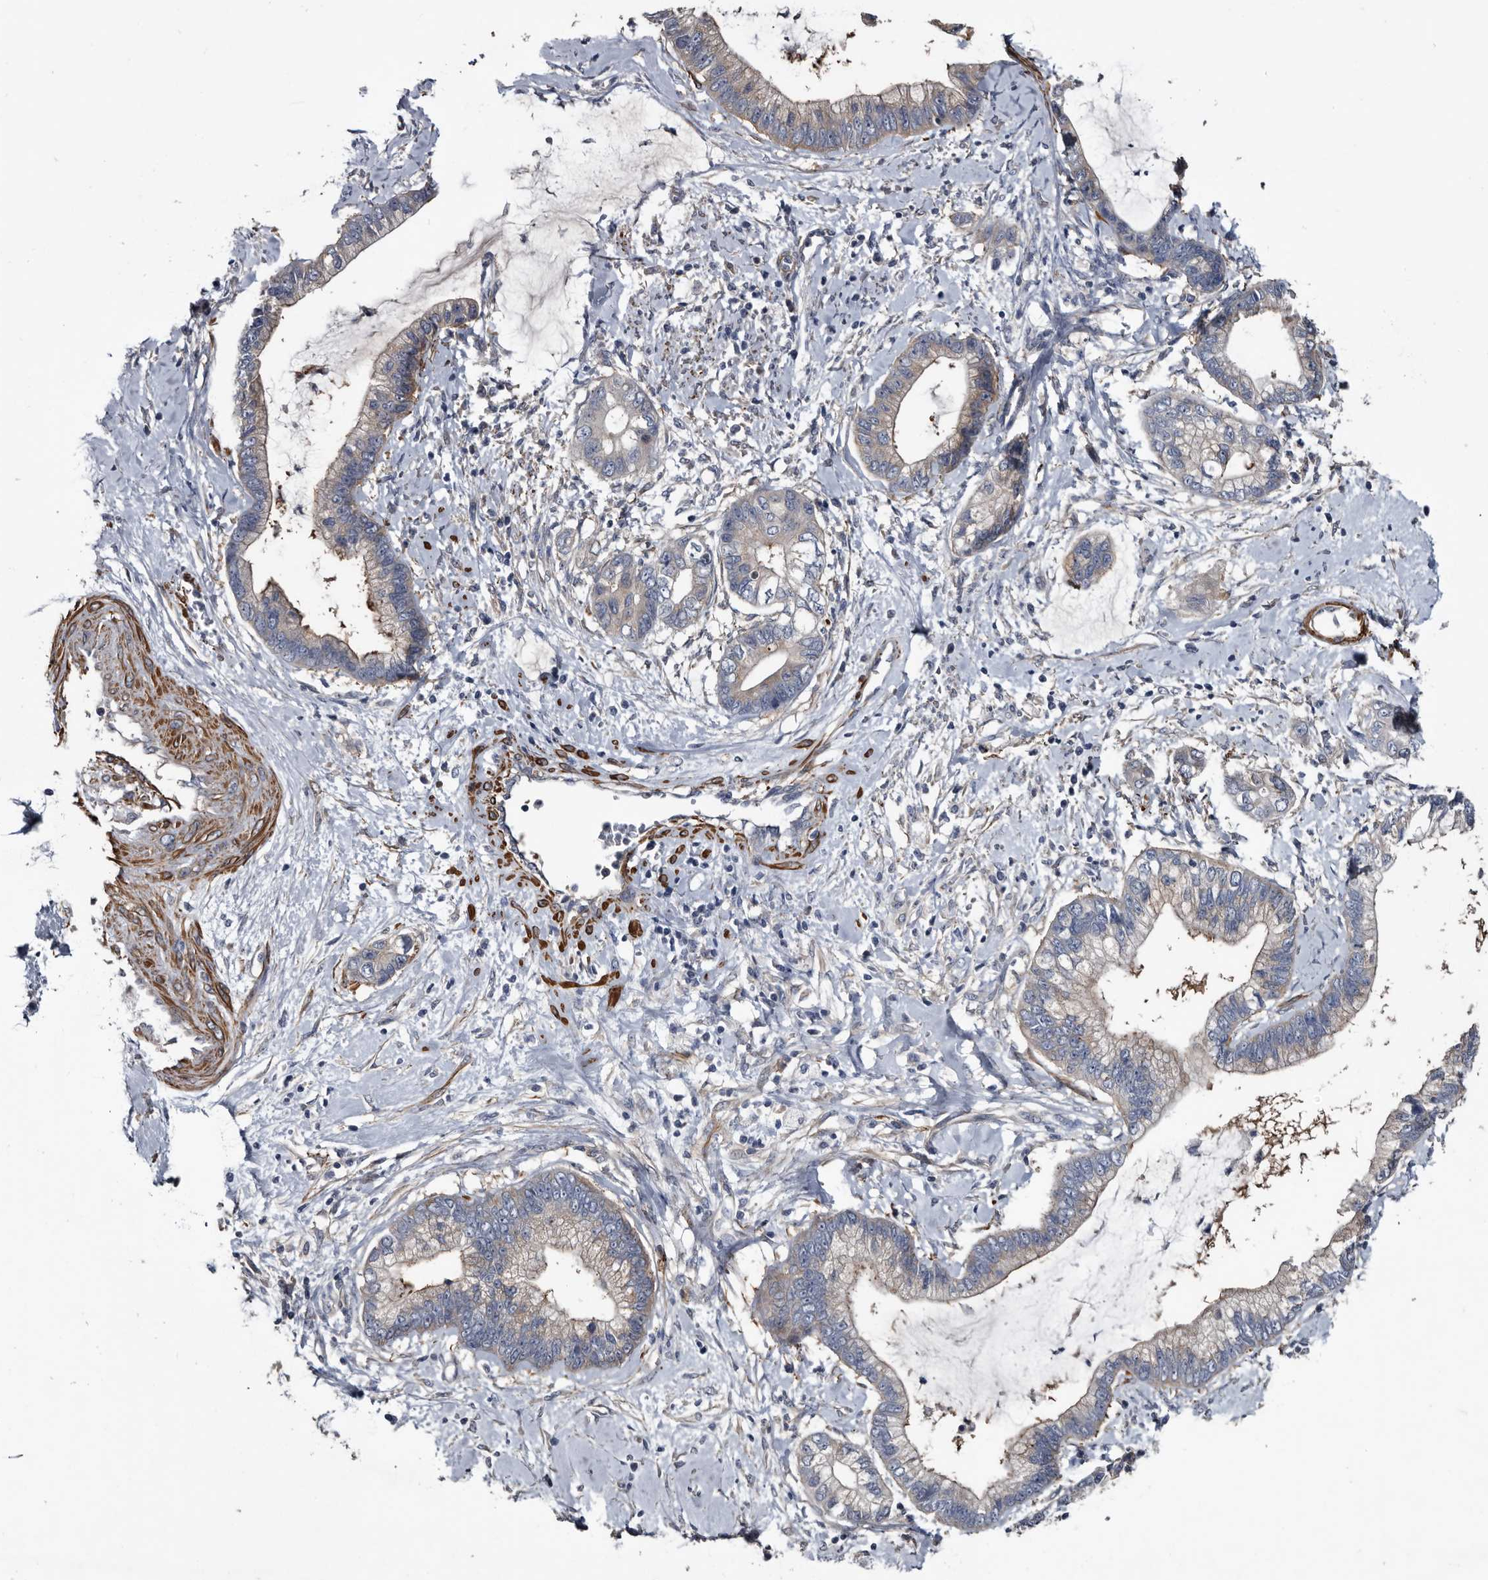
{"staining": {"intensity": "weak", "quantity": "<25%", "location": "cytoplasmic/membranous"}, "tissue": "cervical cancer", "cell_type": "Tumor cells", "image_type": "cancer", "snomed": [{"axis": "morphology", "description": "Adenocarcinoma, NOS"}, {"axis": "topography", "description": "Cervix"}], "caption": "This is a photomicrograph of immunohistochemistry staining of cervical cancer (adenocarcinoma), which shows no expression in tumor cells. Brightfield microscopy of immunohistochemistry stained with DAB (3,3'-diaminobenzidine) (brown) and hematoxylin (blue), captured at high magnification.", "gene": "IARS1", "patient": {"sex": "female", "age": 44}}